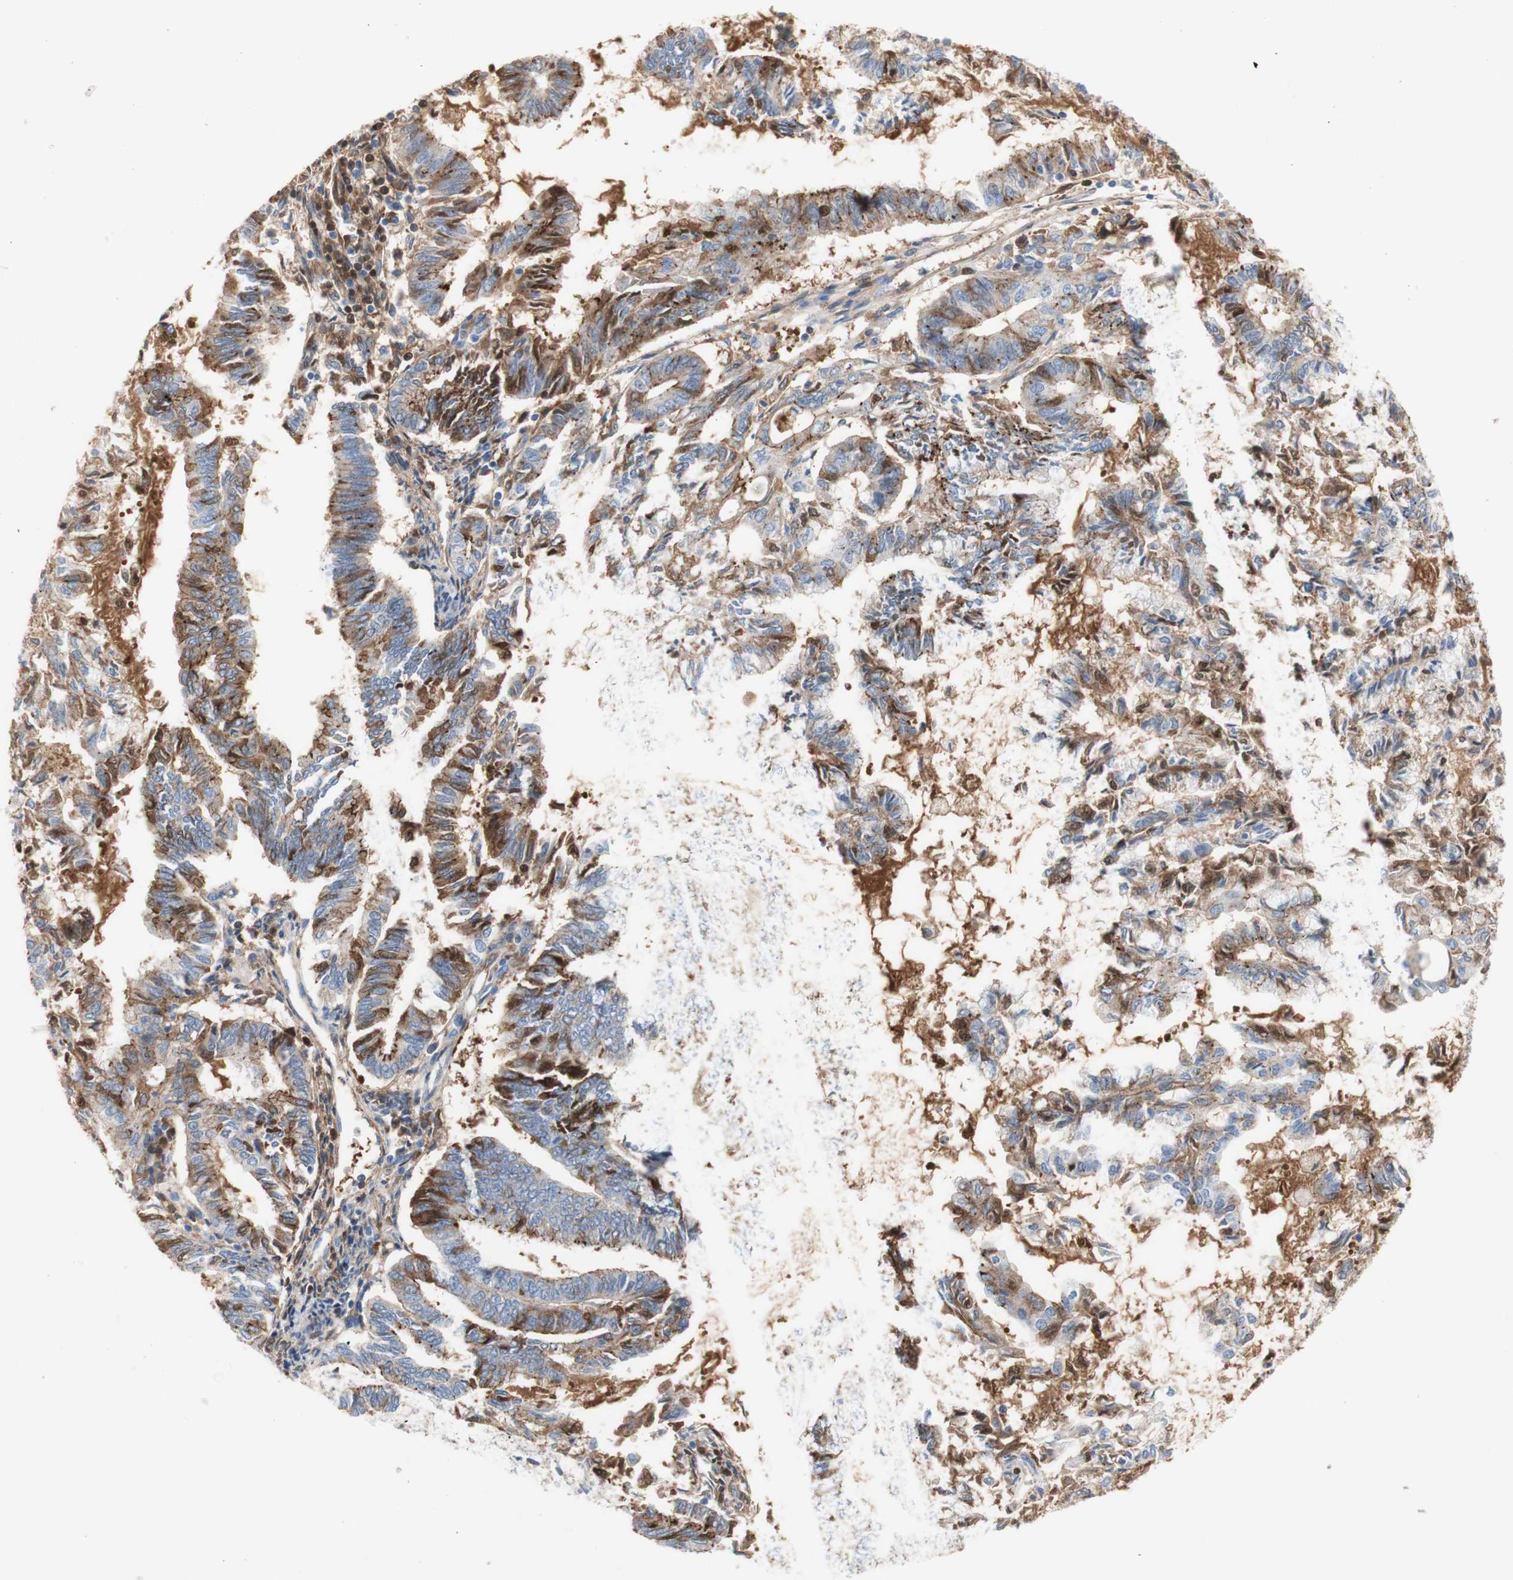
{"staining": {"intensity": "moderate", "quantity": "25%-75%", "location": "cytoplasmic/membranous"}, "tissue": "endometrial cancer", "cell_type": "Tumor cells", "image_type": "cancer", "snomed": [{"axis": "morphology", "description": "Adenocarcinoma, NOS"}, {"axis": "topography", "description": "Endometrium"}], "caption": "Protein staining shows moderate cytoplasmic/membranous positivity in approximately 25%-75% of tumor cells in endometrial cancer (adenocarcinoma).", "gene": "DSC2", "patient": {"sex": "female", "age": 86}}